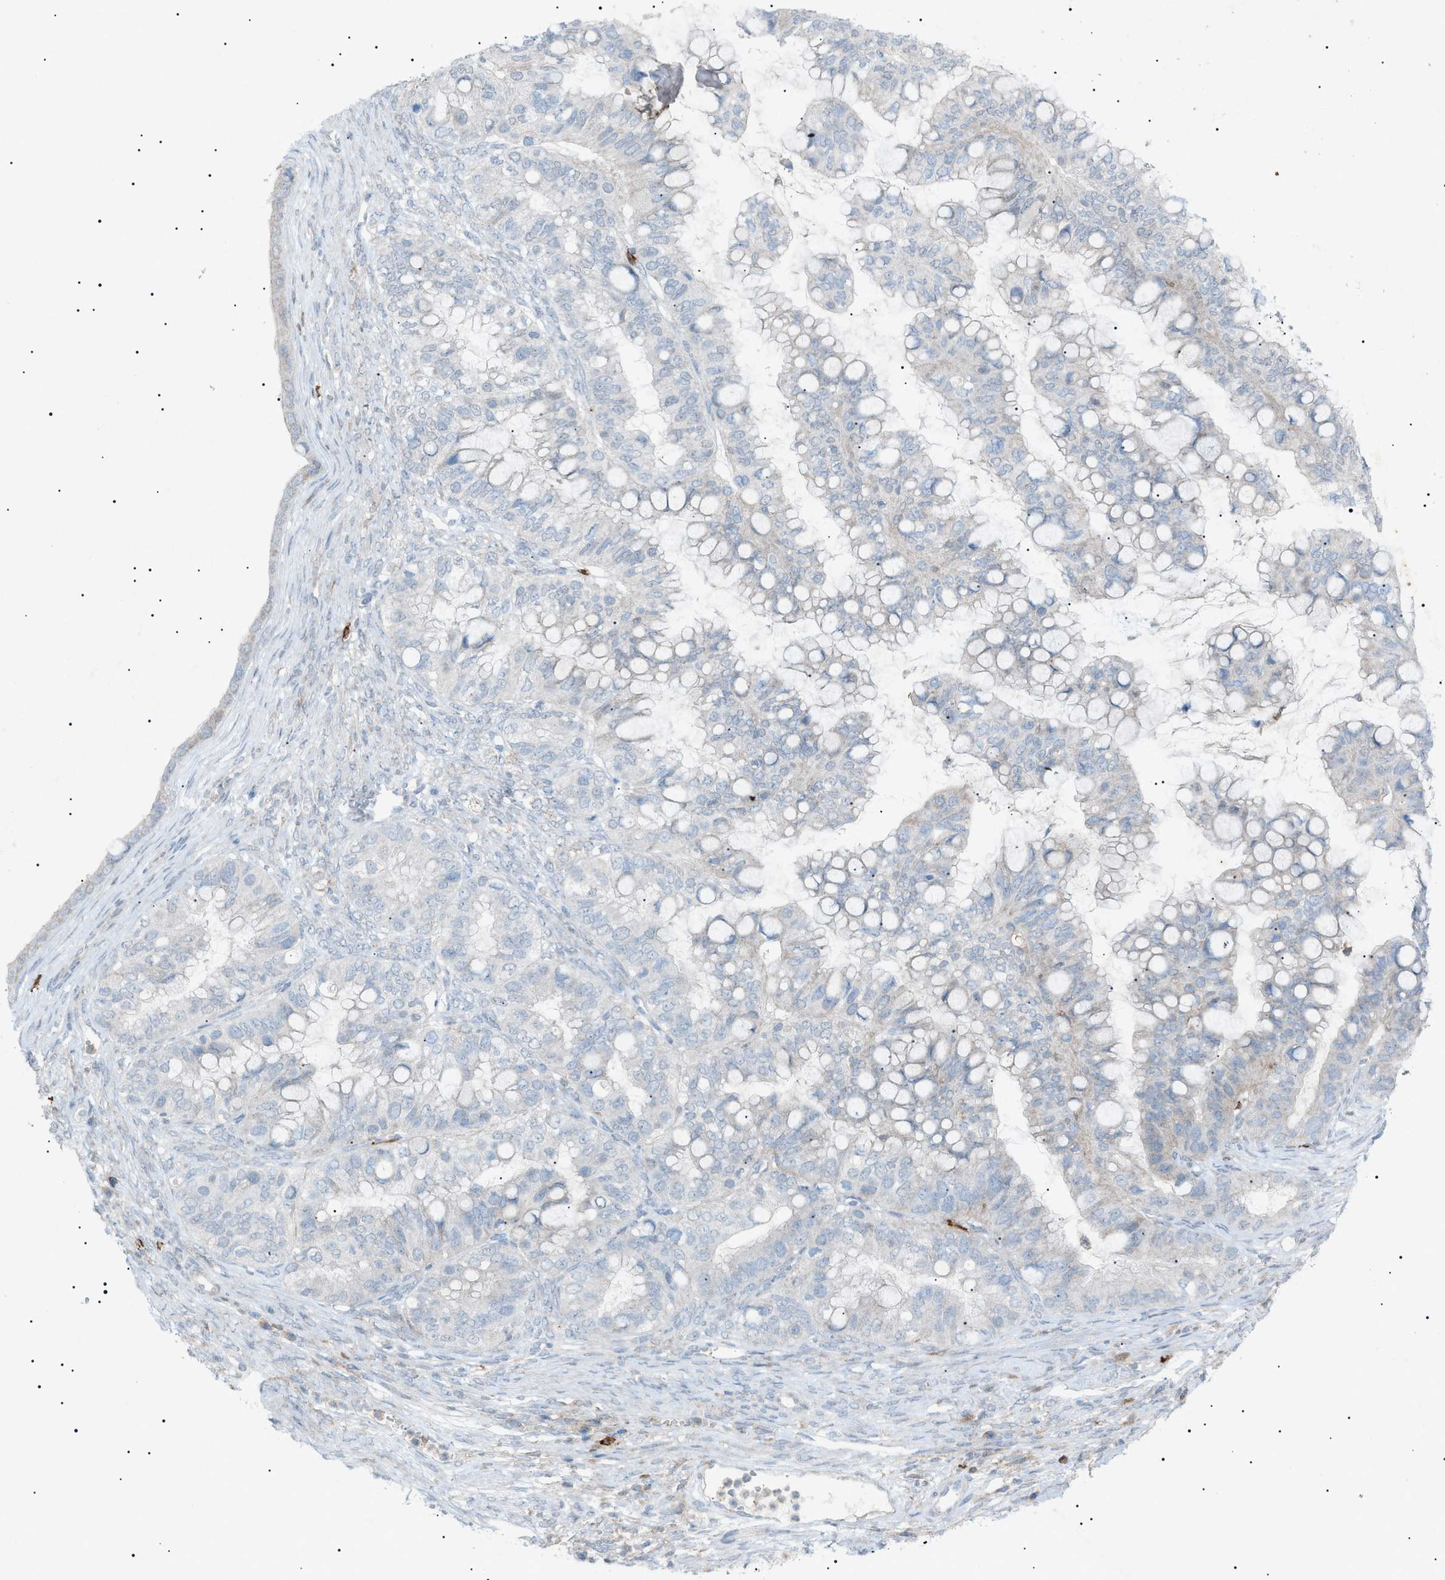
{"staining": {"intensity": "negative", "quantity": "none", "location": "none"}, "tissue": "ovarian cancer", "cell_type": "Tumor cells", "image_type": "cancer", "snomed": [{"axis": "morphology", "description": "Cystadenocarcinoma, mucinous, NOS"}, {"axis": "topography", "description": "Ovary"}], "caption": "Protein analysis of ovarian mucinous cystadenocarcinoma reveals no significant expression in tumor cells.", "gene": "BTK", "patient": {"sex": "female", "age": 80}}